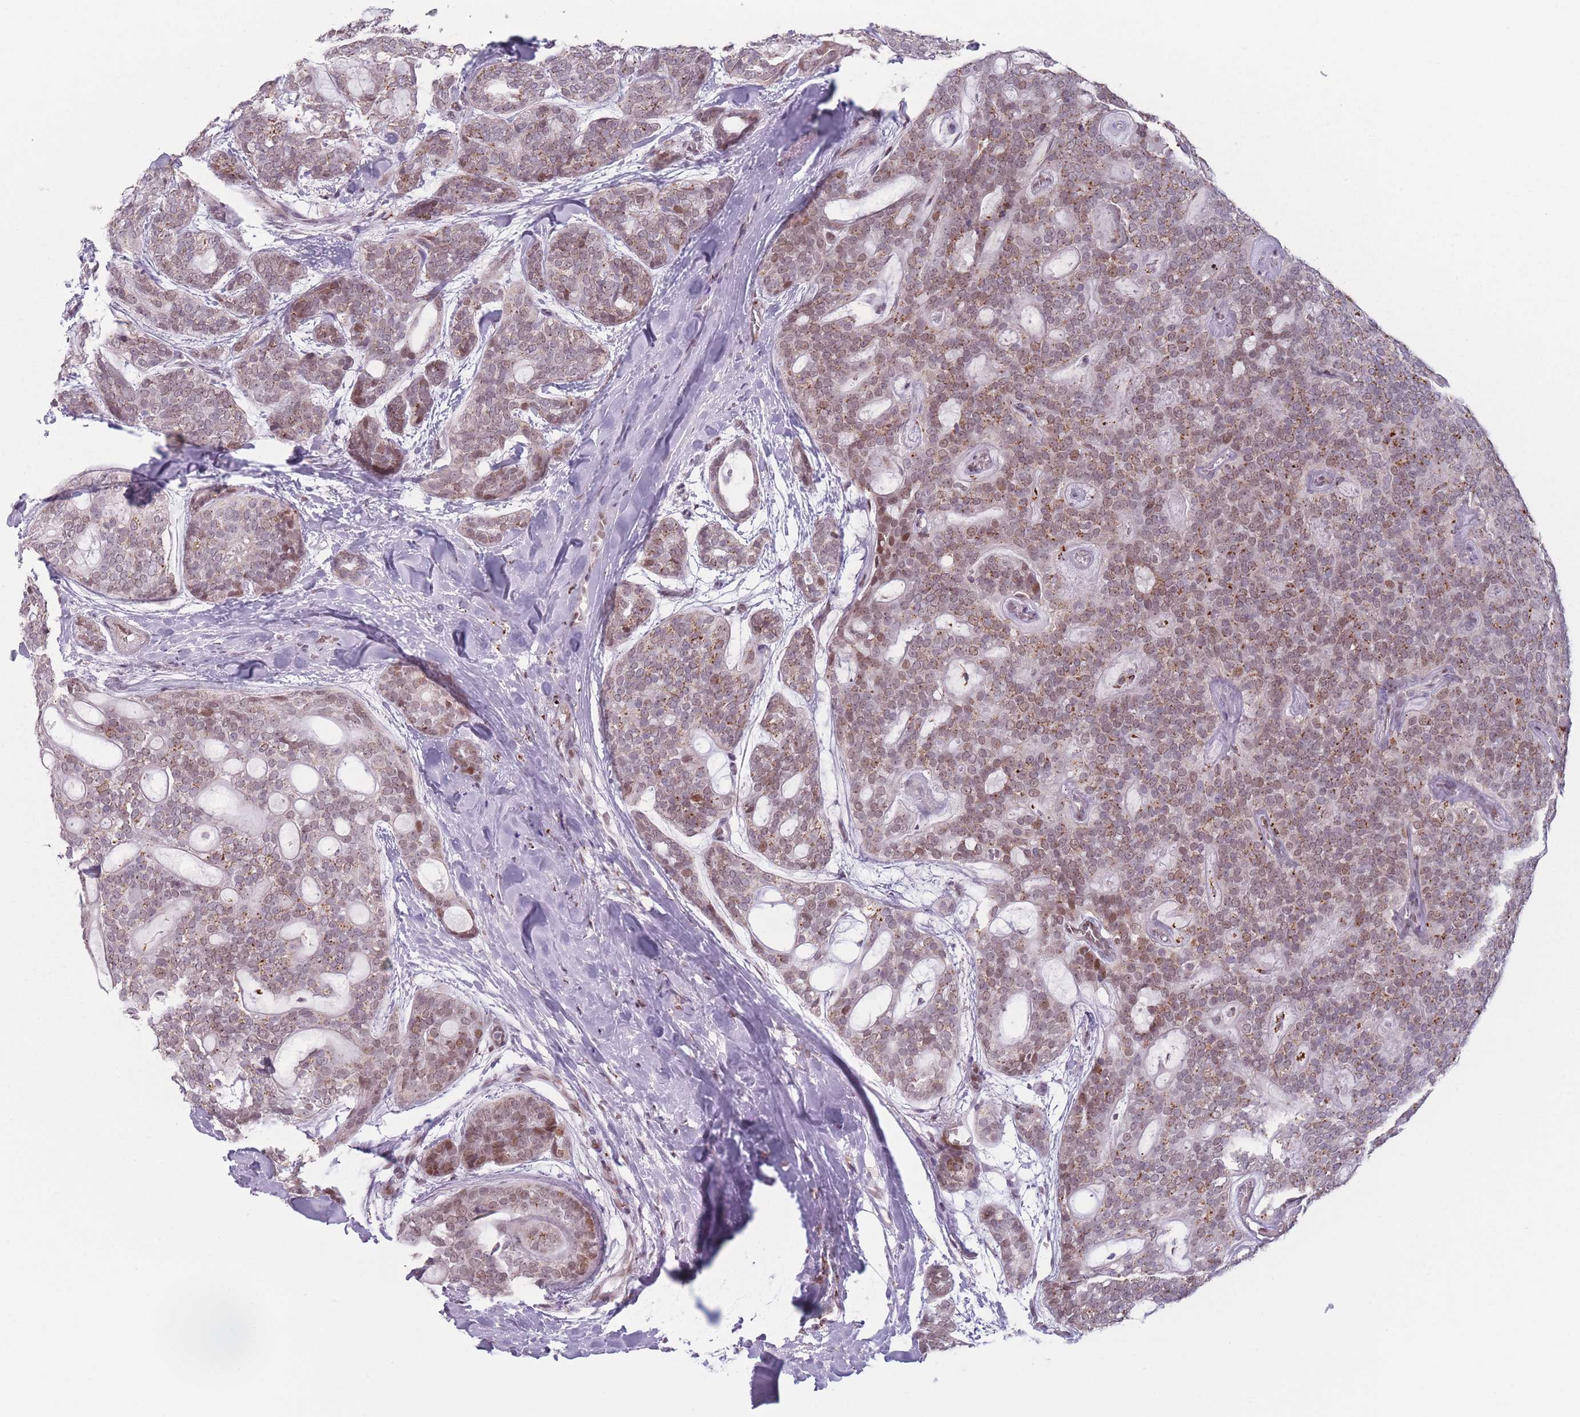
{"staining": {"intensity": "moderate", "quantity": ">75%", "location": "cytoplasmic/membranous,nuclear"}, "tissue": "head and neck cancer", "cell_type": "Tumor cells", "image_type": "cancer", "snomed": [{"axis": "morphology", "description": "Adenocarcinoma, NOS"}, {"axis": "topography", "description": "Head-Neck"}], "caption": "This micrograph exhibits immunohistochemistry staining of human head and neck adenocarcinoma, with medium moderate cytoplasmic/membranous and nuclear positivity in about >75% of tumor cells.", "gene": "OR10C1", "patient": {"sex": "male", "age": 66}}